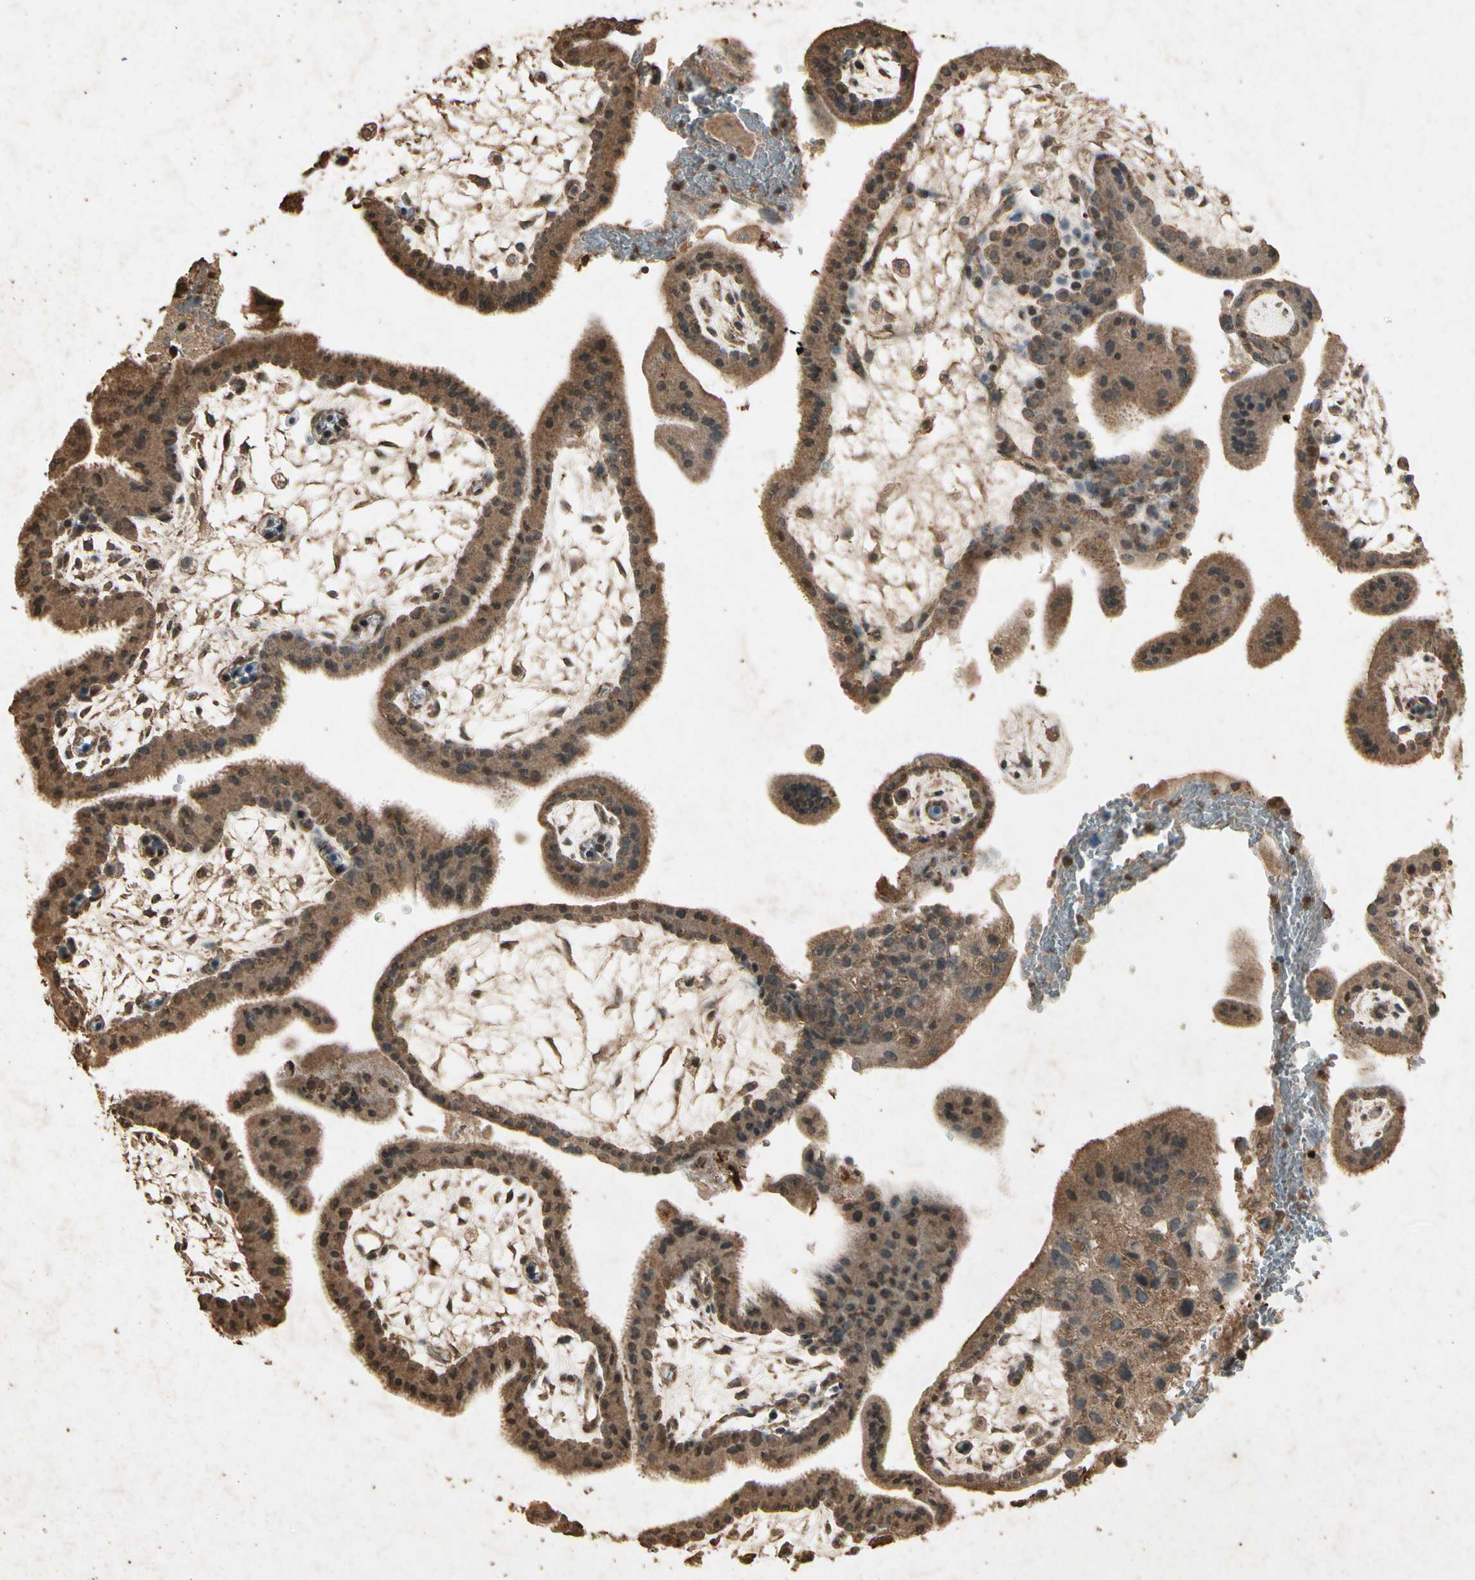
{"staining": {"intensity": "strong", "quantity": ">75%", "location": "cytoplasmic/membranous"}, "tissue": "placenta", "cell_type": "Decidual cells", "image_type": "normal", "snomed": [{"axis": "morphology", "description": "Normal tissue, NOS"}, {"axis": "topography", "description": "Placenta"}], "caption": "An image showing strong cytoplasmic/membranous staining in approximately >75% of decidual cells in unremarkable placenta, as visualized by brown immunohistochemical staining.", "gene": "GC", "patient": {"sex": "female", "age": 35}}